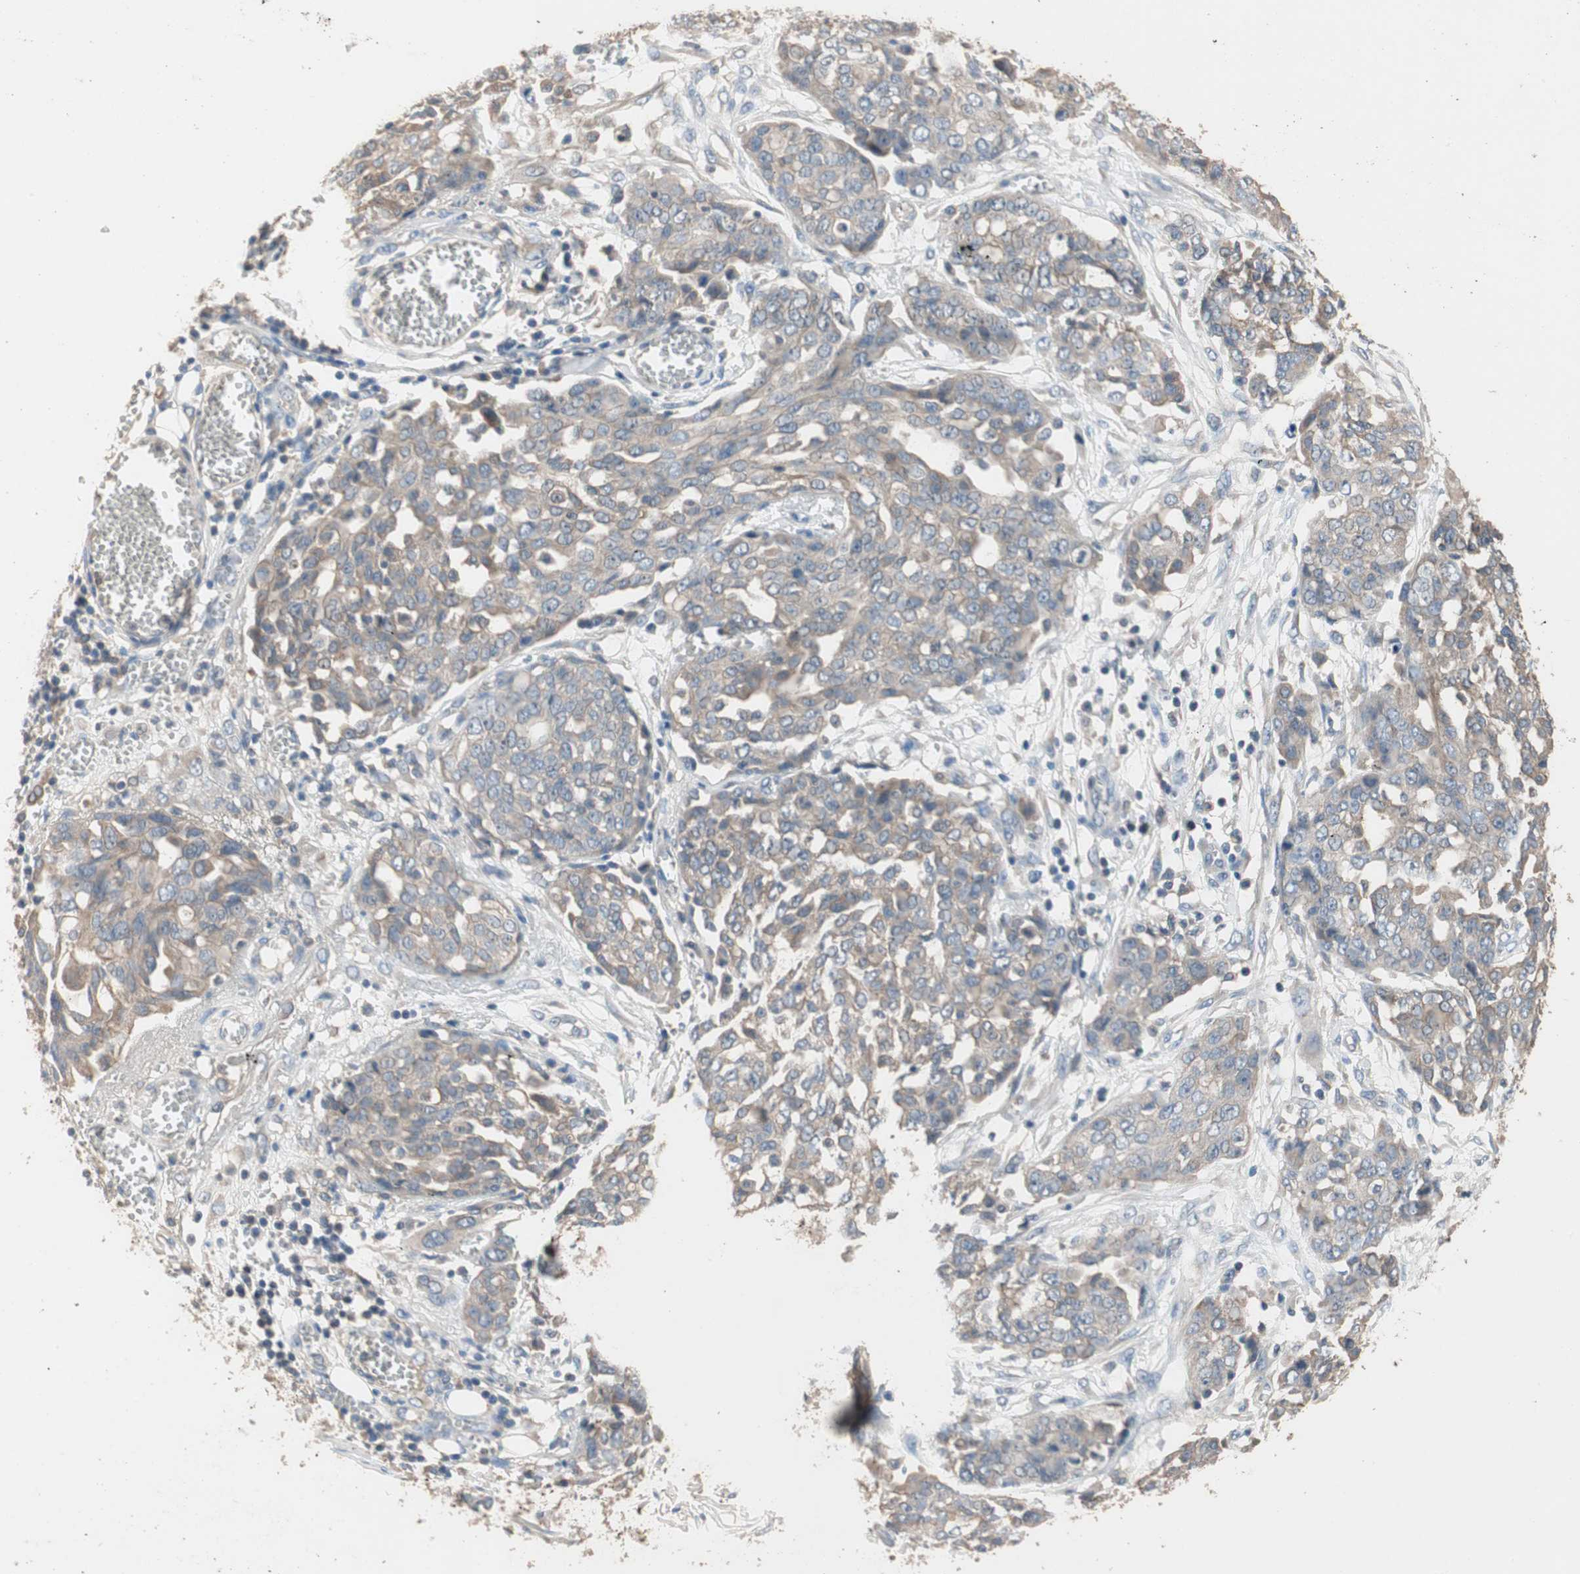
{"staining": {"intensity": "weak", "quantity": ">75%", "location": "cytoplasmic/membranous"}, "tissue": "ovarian cancer", "cell_type": "Tumor cells", "image_type": "cancer", "snomed": [{"axis": "morphology", "description": "Cystadenocarcinoma, serous, NOS"}, {"axis": "topography", "description": "Soft tissue"}, {"axis": "topography", "description": "Ovary"}], "caption": "Approximately >75% of tumor cells in human ovarian serous cystadenocarcinoma demonstrate weak cytoplasmic/membranous protein staining as visualized by brown immunohistochemical staining.", "gene": "ADAP1", "patient": {"sex": "female", "age": 57}}